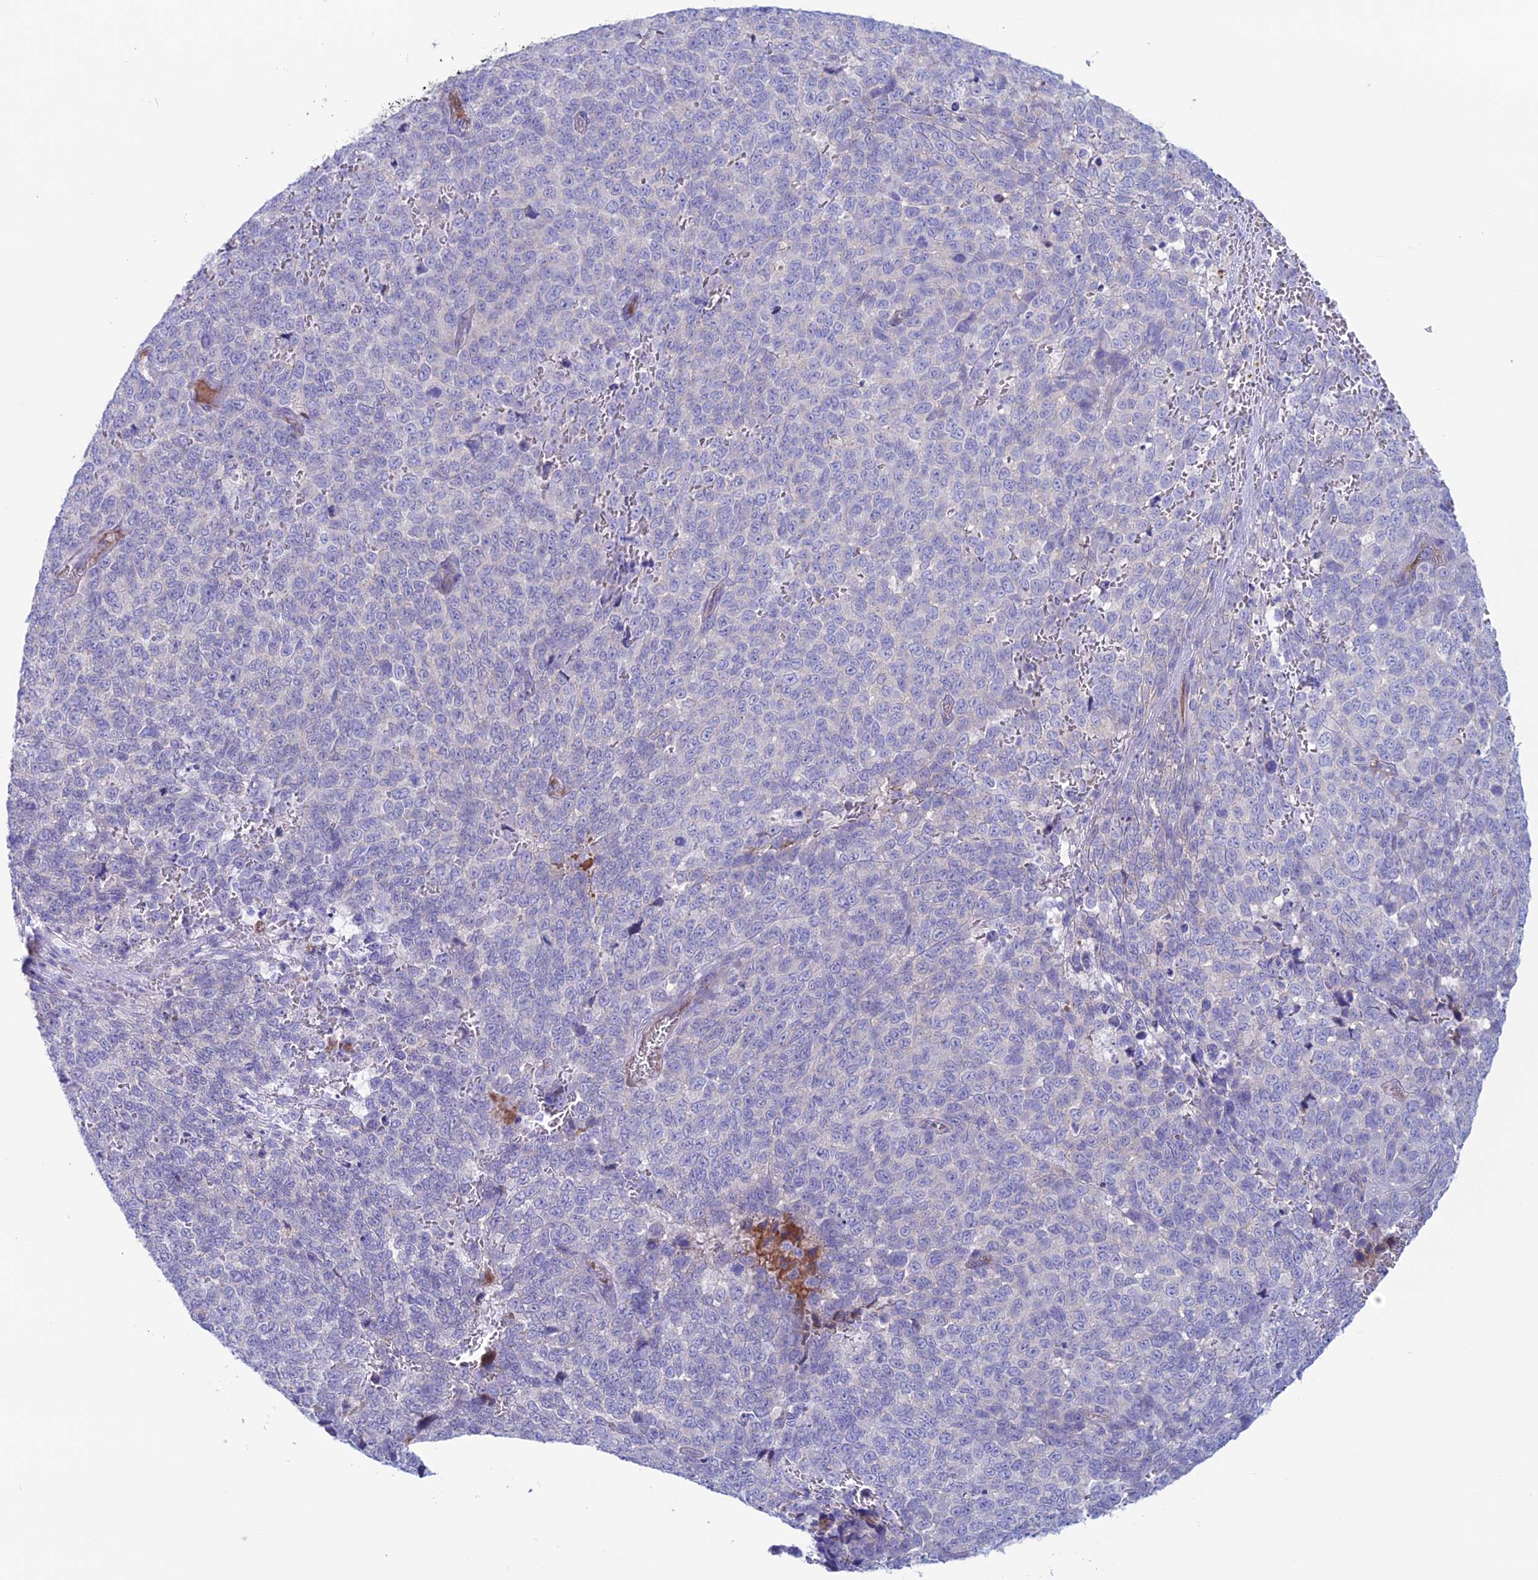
{"staining": {"intensity": "negative", "quantity": "none", "location": "none"}, "tissue": "melanoma", "cell_type": "Tumor cells", "image_type": "cancer", "snomed": [{"axis": "morphology", "description": "Malignant melanoma, NOS"}, {"axis": "topography", "description": "Nose, NOS"}], "caption": "Malignant melanoma was stained to show a protein in brown. There is no significant expression in tumor cells.", "gene": "CDC42EP5", "patient": {"sex": "female", "age": 48}}